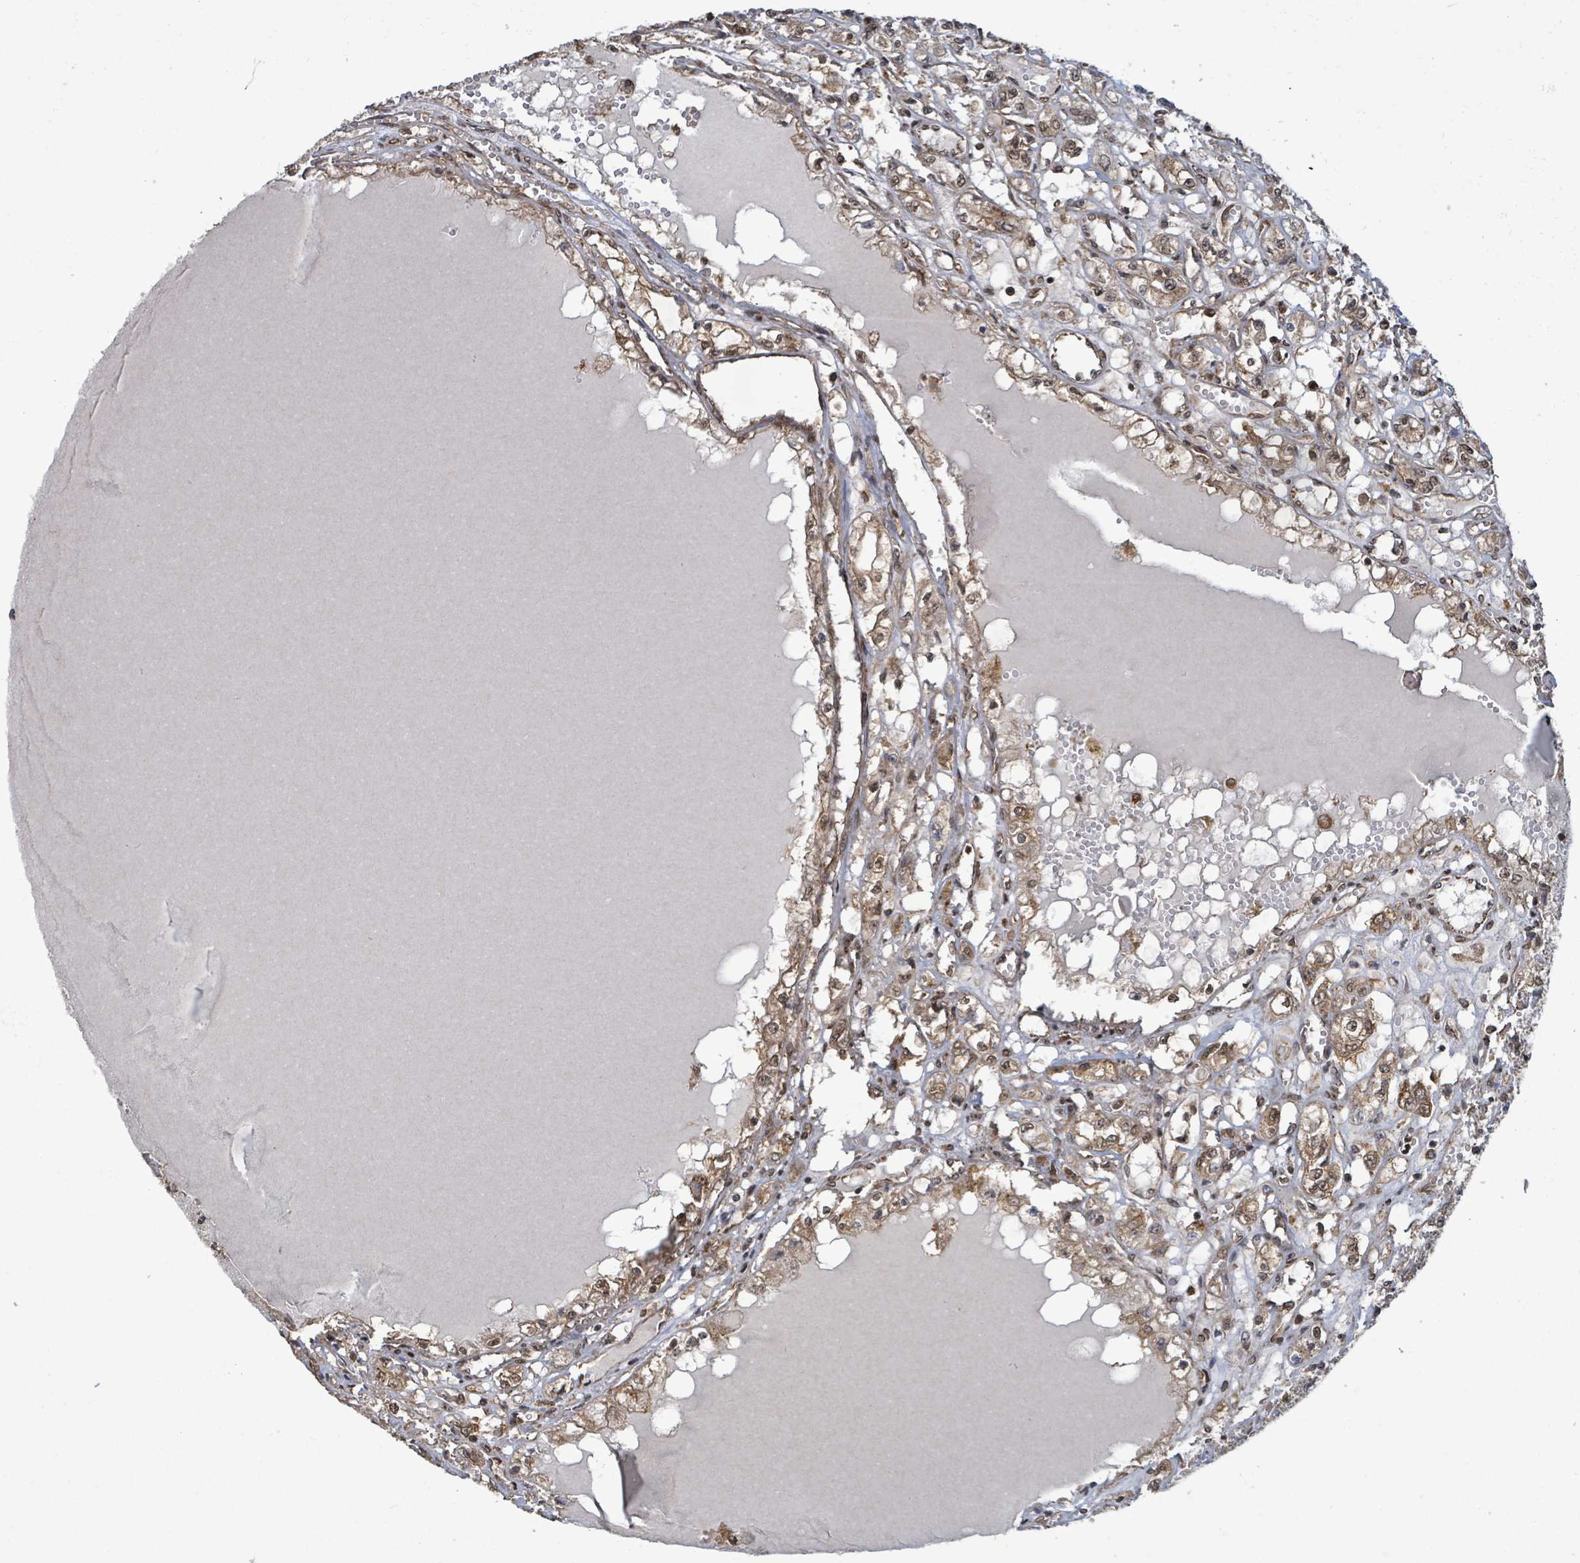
{"staining": {"intensity": "moderate", "quantity": ">75%", "location": "cytoplasmic/membranous,nuclear"}, "tissue": "renal cancer", "cell_type": "Tumor cells", "image_type": "cancer", "snomed": [{"axis": "morphology", "description": "Adenocarcinoma, NOS"}, {"axis": "topography", "description": "Kidney"}], "caption": "Renal cancer (adenocarcinoma) tissue shows moderate cytoplasmic/membranous and nuclear staining in approximately >75% of tumor cells The protein is stained brown, and the nuclei are stained in blue (DAB (3,3'-diaminobenzidine) IHC with brightfield microscopy, high magnification).", "gene": "KLC1", "patient": {"sex": "male", "age": 56}}